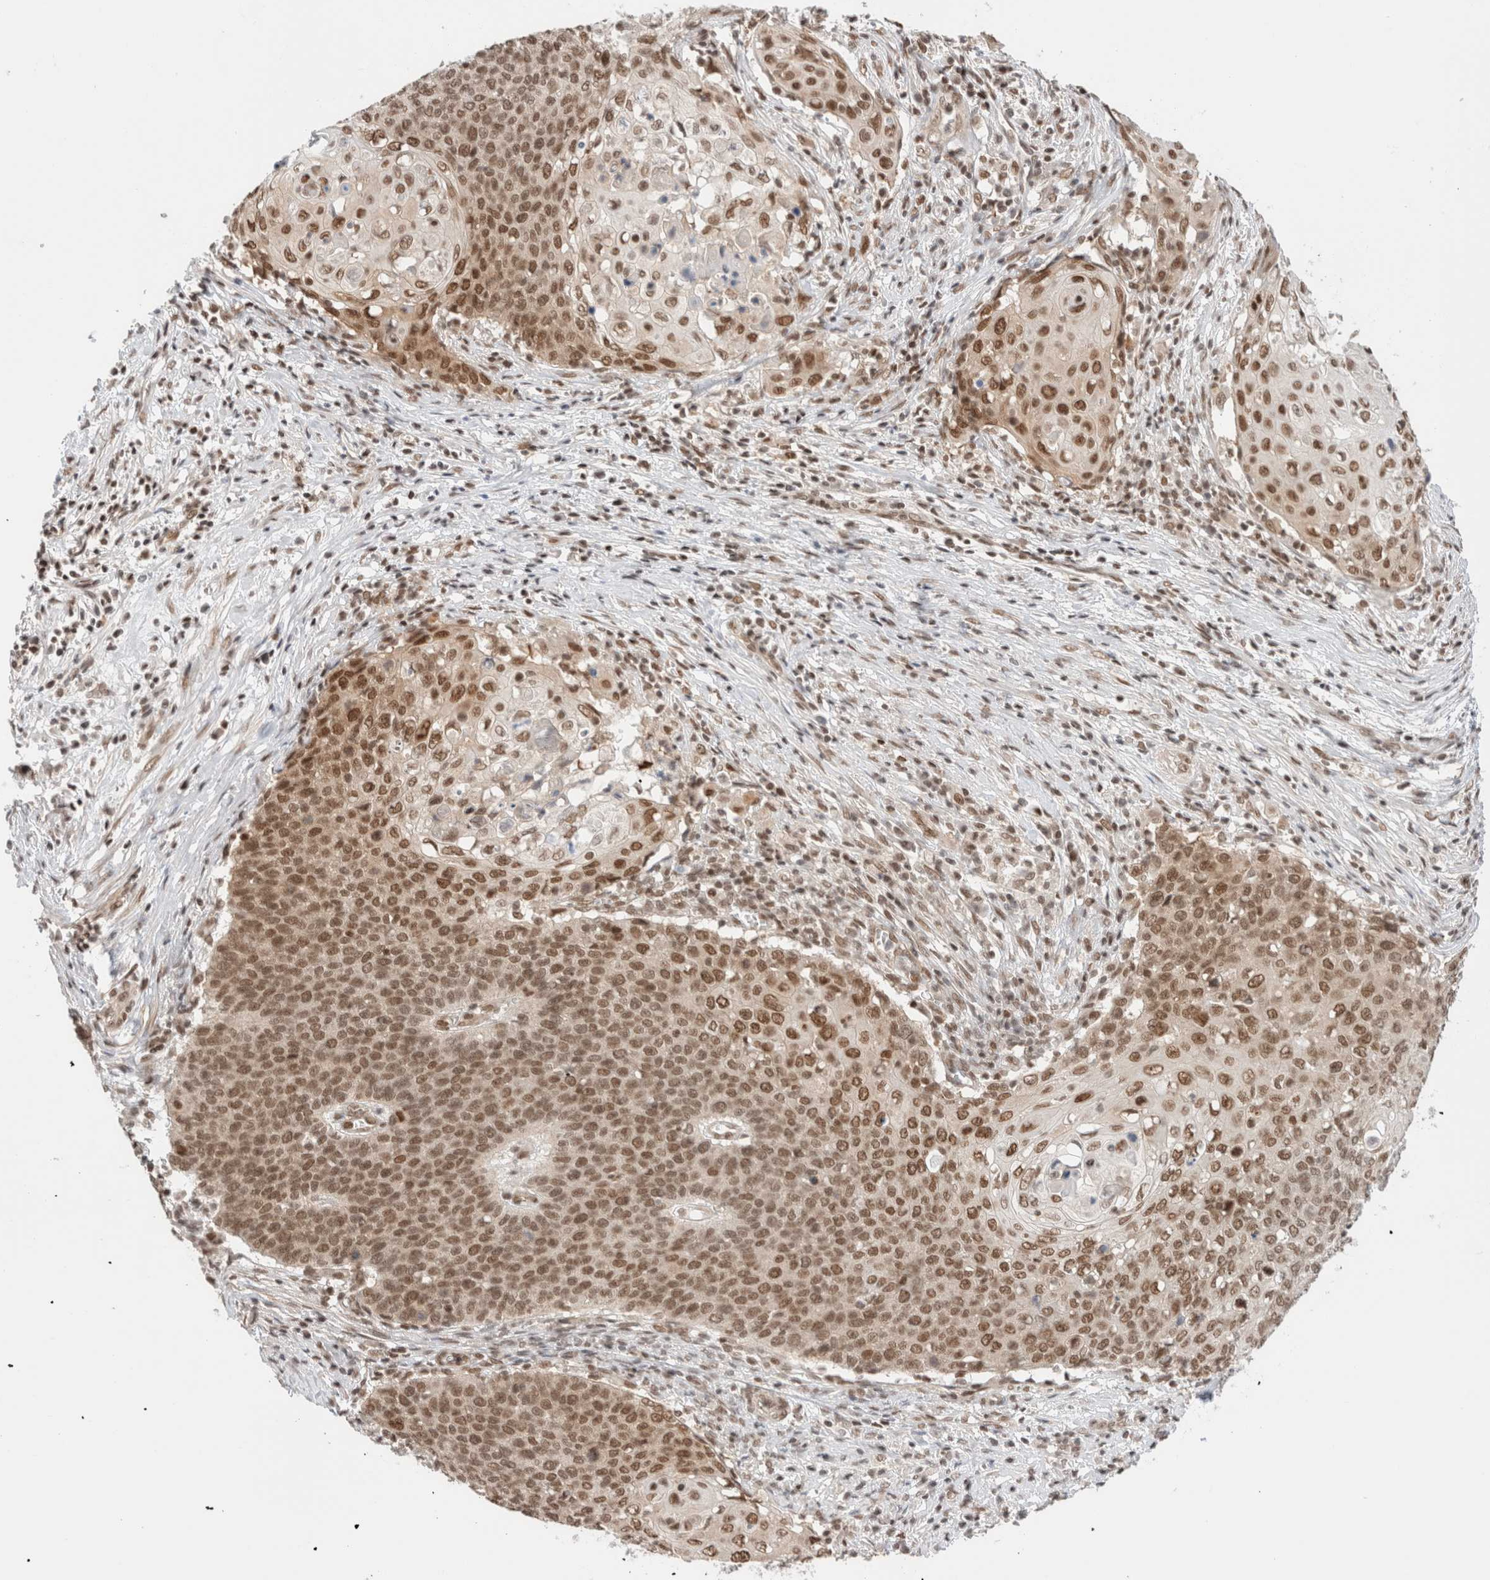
{"staining": {"intensity": "moderate", "quantity": ">75%", "location": "nuclear"}, "tissue": "cervical cancer", "cell_type": "Tumor cells", "image_type": "cancer", "snomed": [{"axis": "morphology", "description": "Squamous cell carcinoma, NOS"}, {"axis": "topography", "description": "Cervix"}], "caption": "Approximately >75% of tumor cells in human cervical squamous cell carcinoma demonstrate moderate nuclear protein positivity as visualized by brown immunohistochemical staining.", "gene": "GATAD2A", "patient": {"sex": "female", "age": 39}}